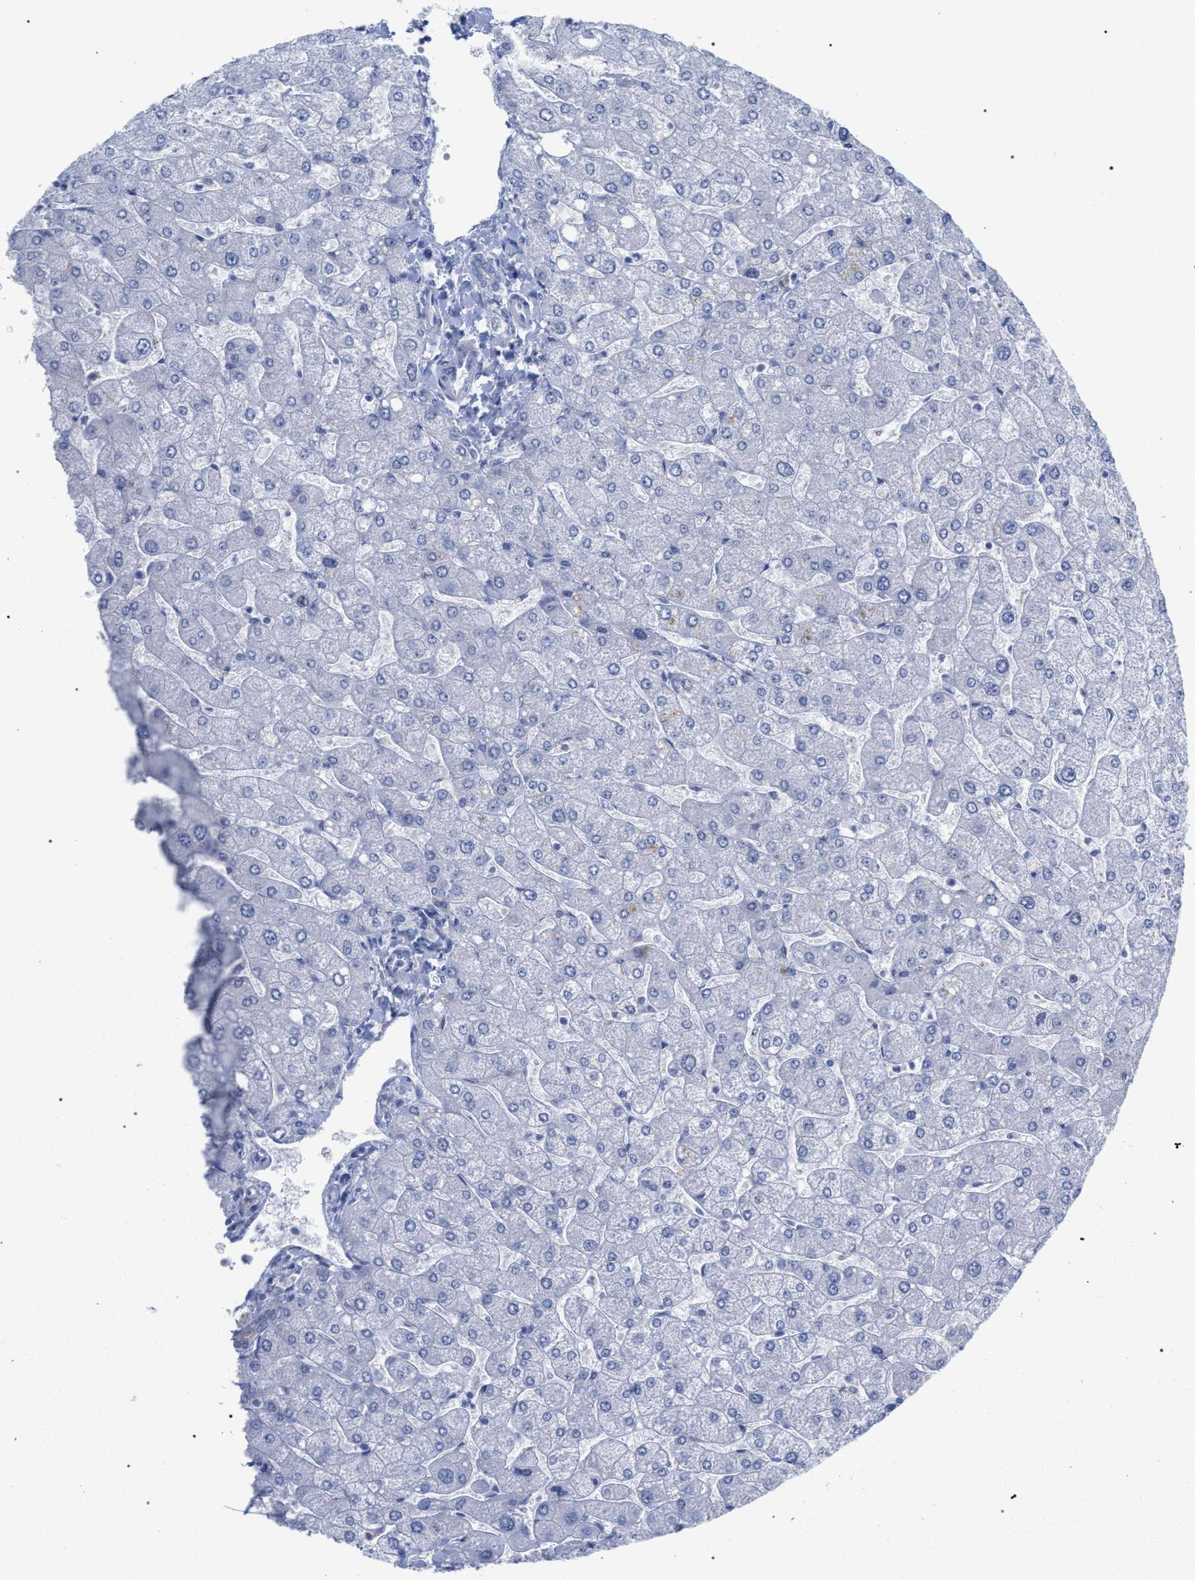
{"staining": {"intensity": "negative", "quantity": "none", "location": "none"}, "tissue": "liver", "cell_type": "Cholangiocytes", "image_type": "normal", "snomed": [{"axis": "morphology", "description": "Normal tissue, NOS"}, {"axis": "topography", "description": "Liver"}], "caption": "Immunohistochemistry histopathology image of benign liver: human liver stained with DAB (3,3'-diaminobenzidine) shows no significant protein positivity in cholangiocytes.", "gene": "FHOD3", "patient": {"sex": "male", "age": 55}}